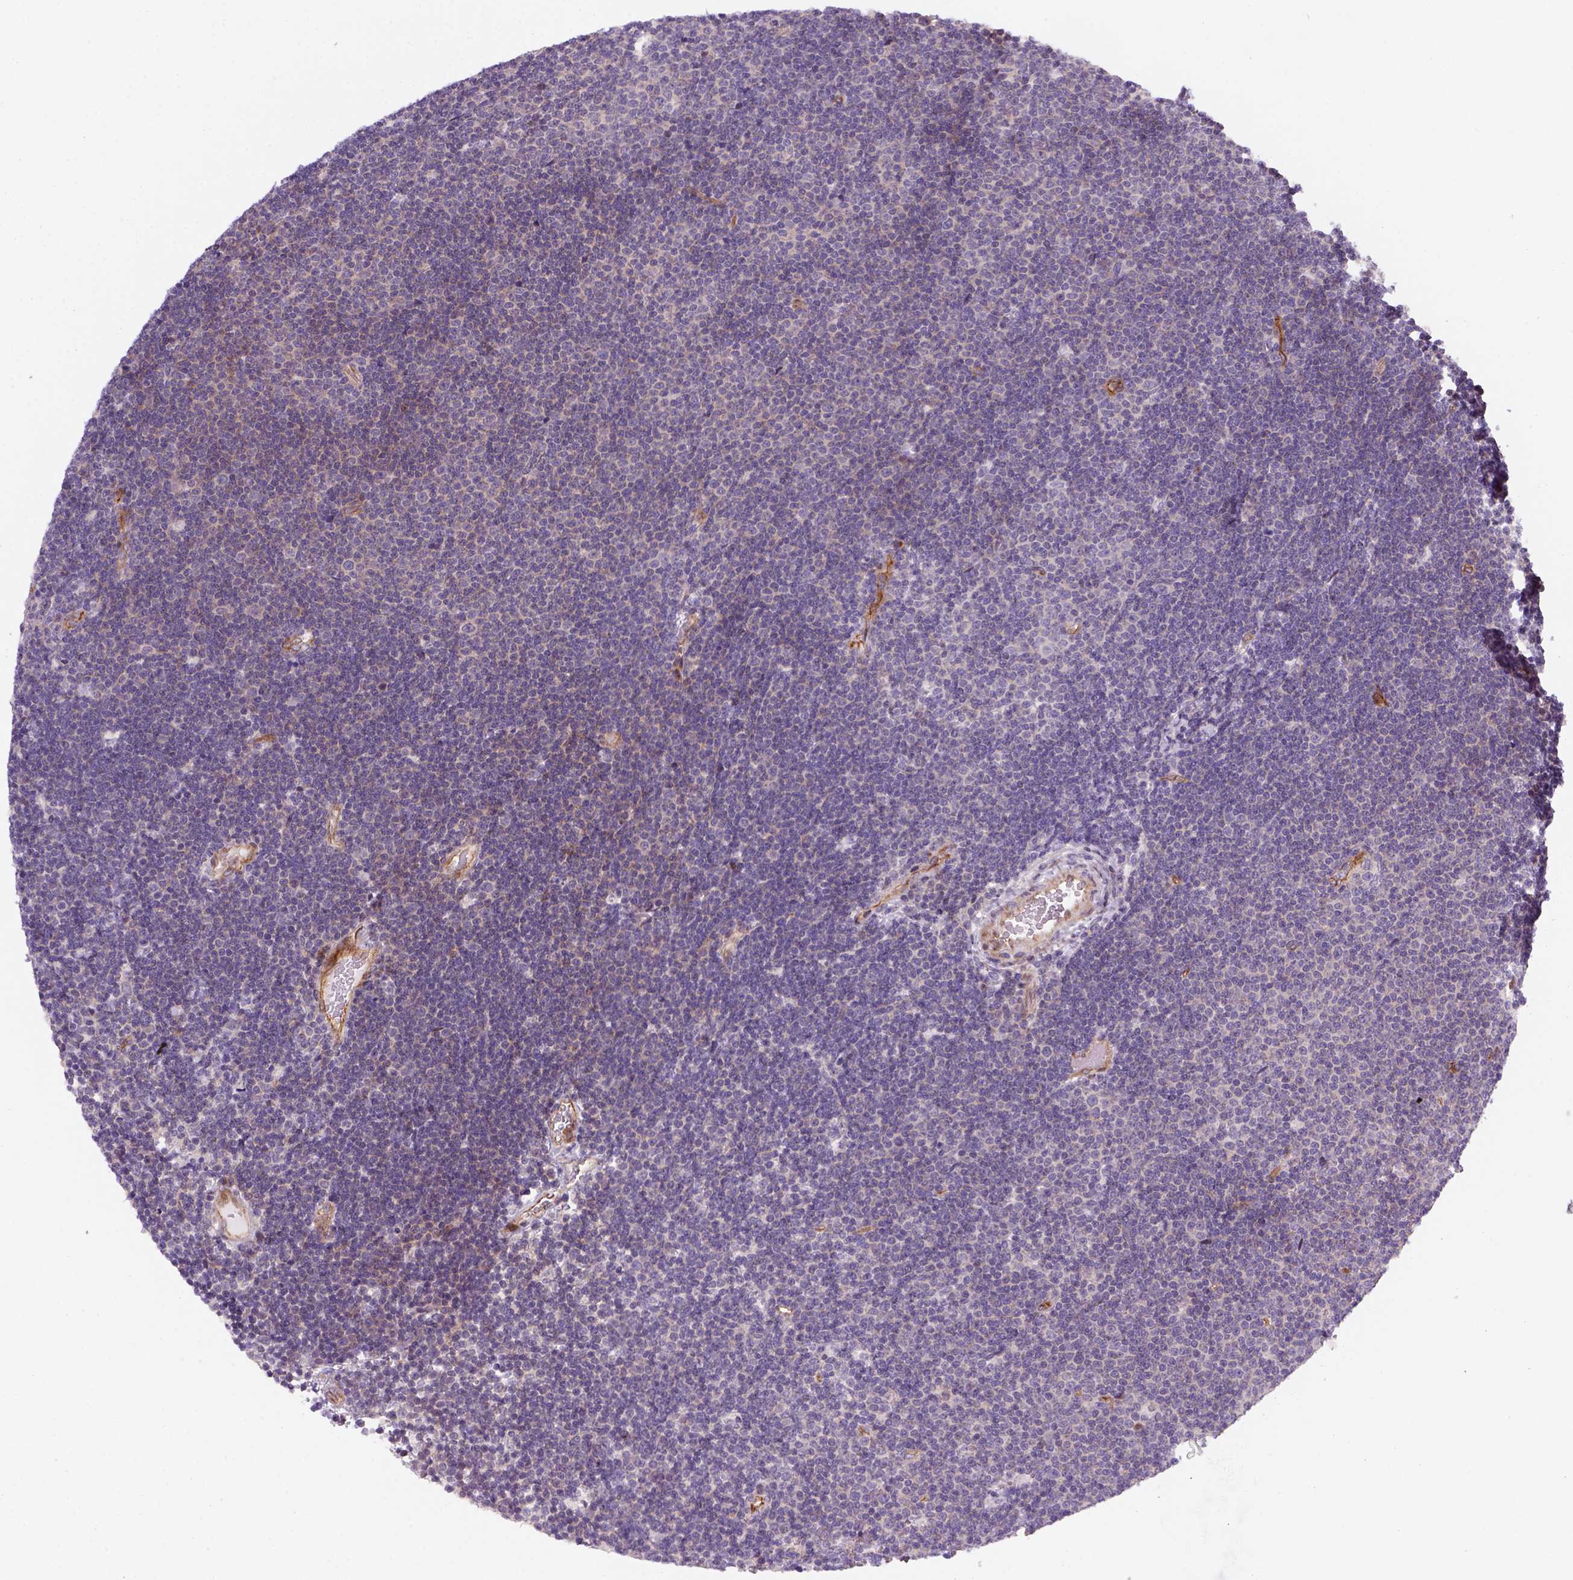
{"staining": {"intensity": "negative", "quantity": "none", "location": "none"}, "tissue": "lymphoma", "cell_type": "Tumor cells", "image_type": "cancer", "snomed": [{"axis": "morphology", "description": "Malignant lymphoma, non-Hodgkin's type, Low grade"}, {"axis": "topography", "description": "Brain"}], "caption": "DAB (3,3'-diaminobenzidine) immunohistochemical staining of low-grade malignant lymphoma, non-Hodgkin's type exhibits no significant positivity in tumor cells. (IHC, brightfield microscopy, high magnification).", "gene": "VSTM5", "patient": {"sex": "female", "age": 66}}